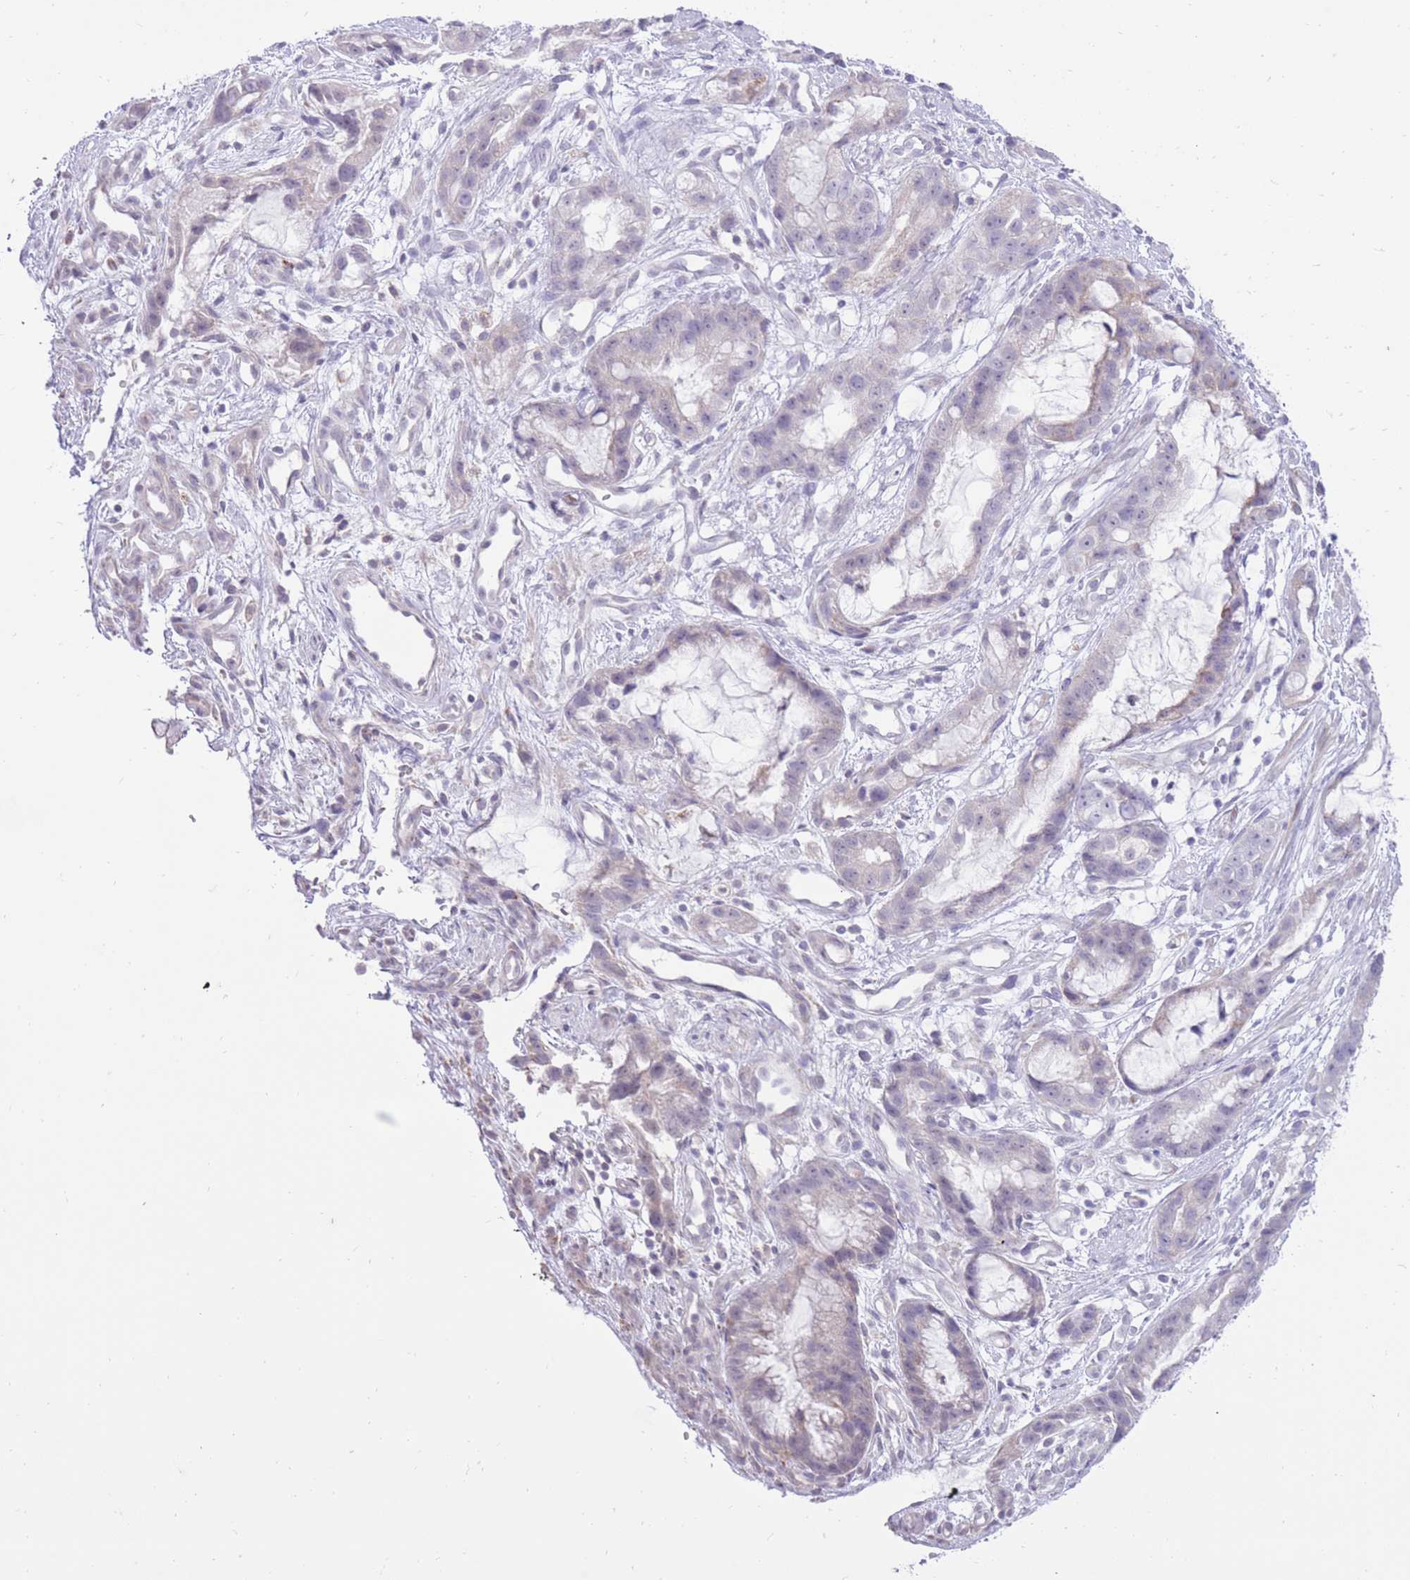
{"staining": {"intensity": "negative", "quantity": "none", "location": "none"}, "tissue": "stomach cancer", "cell_type": "Tumor cells", "image_type": "cancer", "snomed": [{"axis": "morphology", "description": "Adenocarcinoma, NOS"}, {"axis": "topography", "description": "Stomach"}], "caption": "Image shows no protein positivity in tumor cells of adenocarcinoma (stomach) tissue. (Immunohistochemistry, brightfield microscopy, high magnification).", "gene": "DENND2D", "patient": {"sex": "male", "age": 55}}